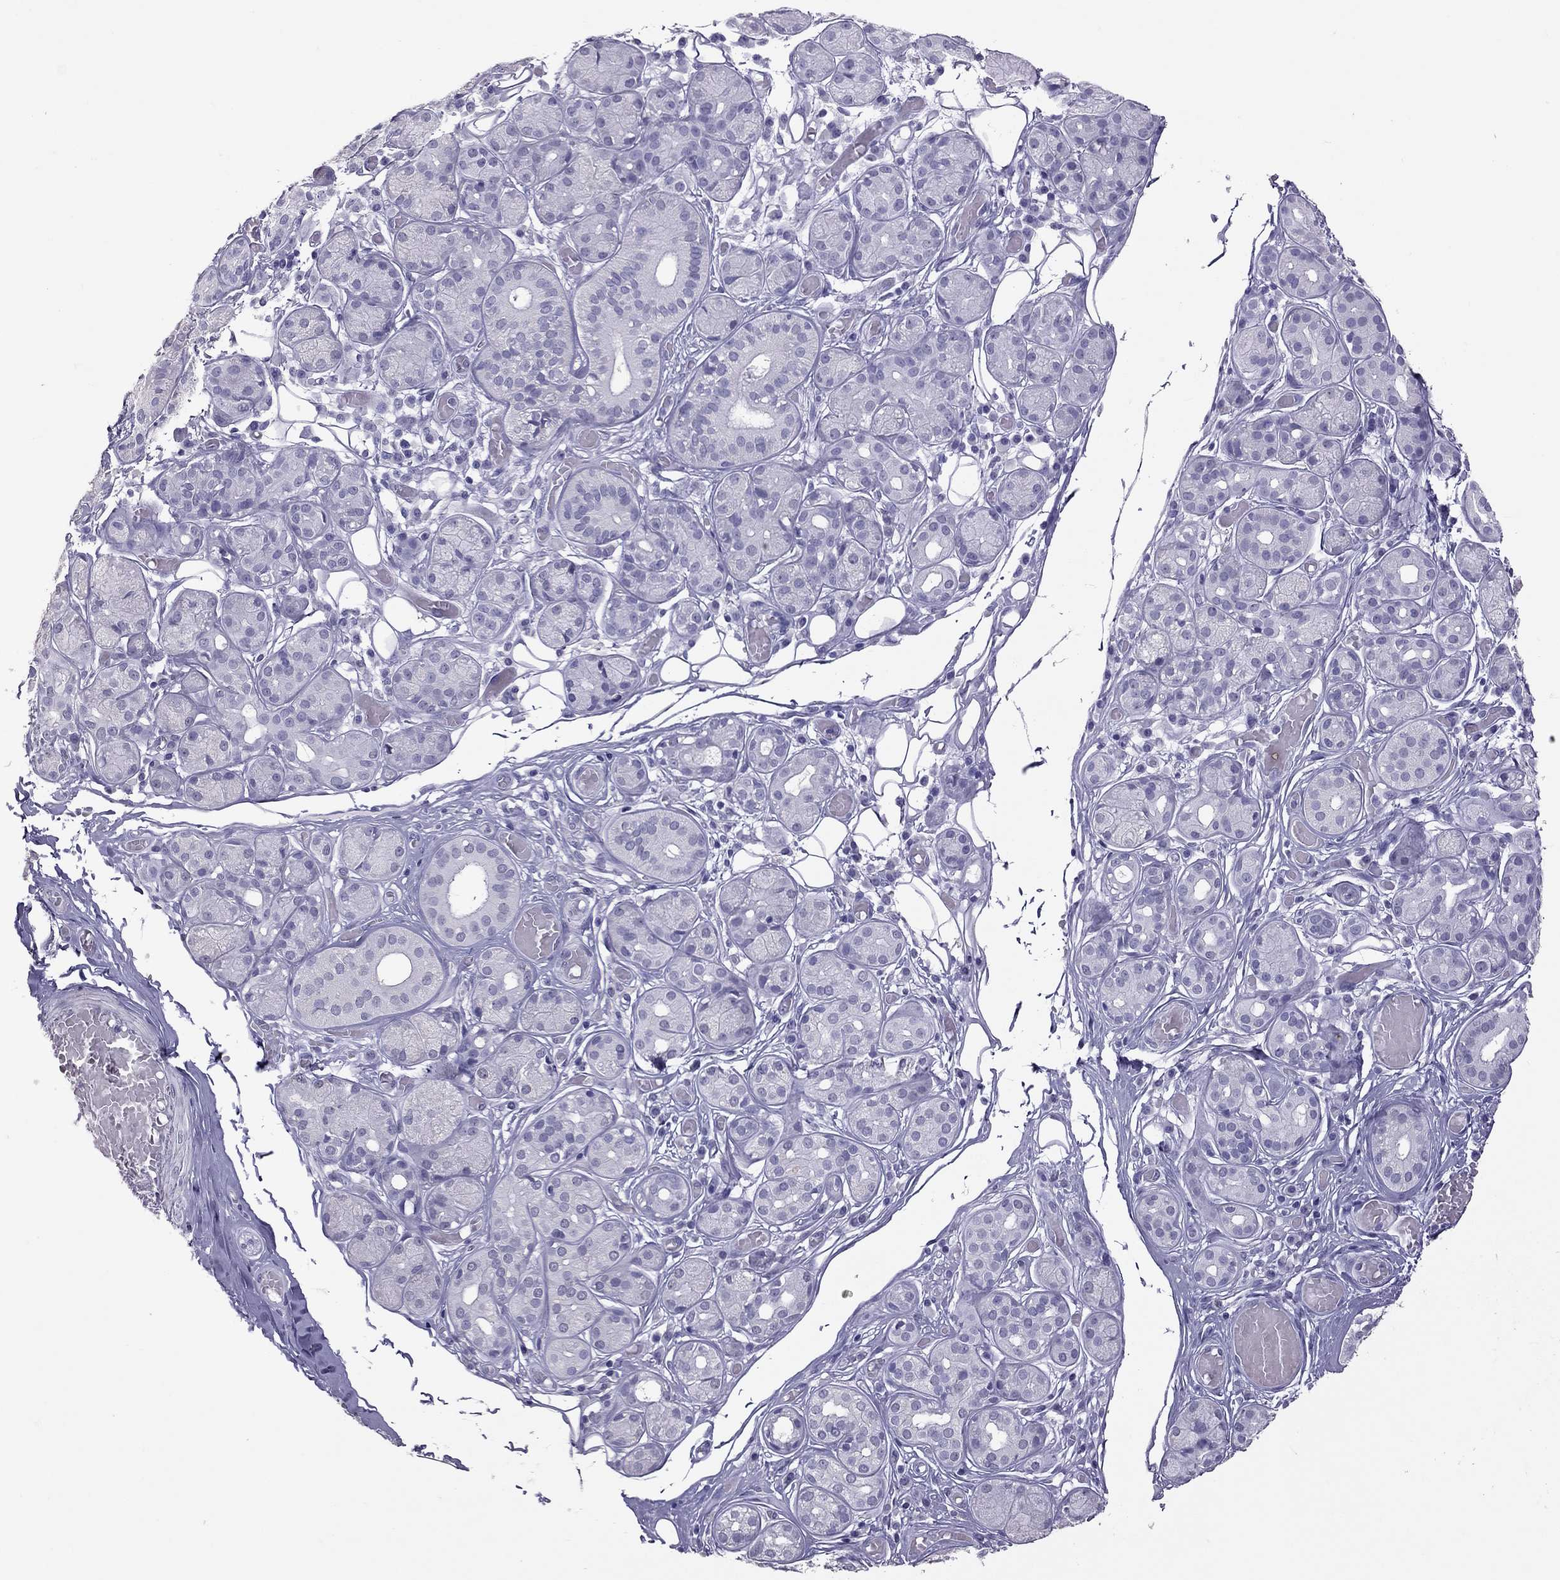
{"staining": {"intensity": "negative", "quantity": "none", "location": "none"}, "tissue": "salivary gland", "cell_type": "Glandular cells", "image_type": "normal", "snomed": [{"axis": "morphology", "description": "Normal tissue, NOS"}, {"axis": "topography", "description": "Salivary gland"}, {"axis": "topography", "description": "Peripheral nerve tissue"}], "caption": "This is a micrograph of IHC staining of benign salivary gland, which shows no positivity in glandular cells.", "gene": "PSMB11", "patient": {"sex": "male", "age": 71}}